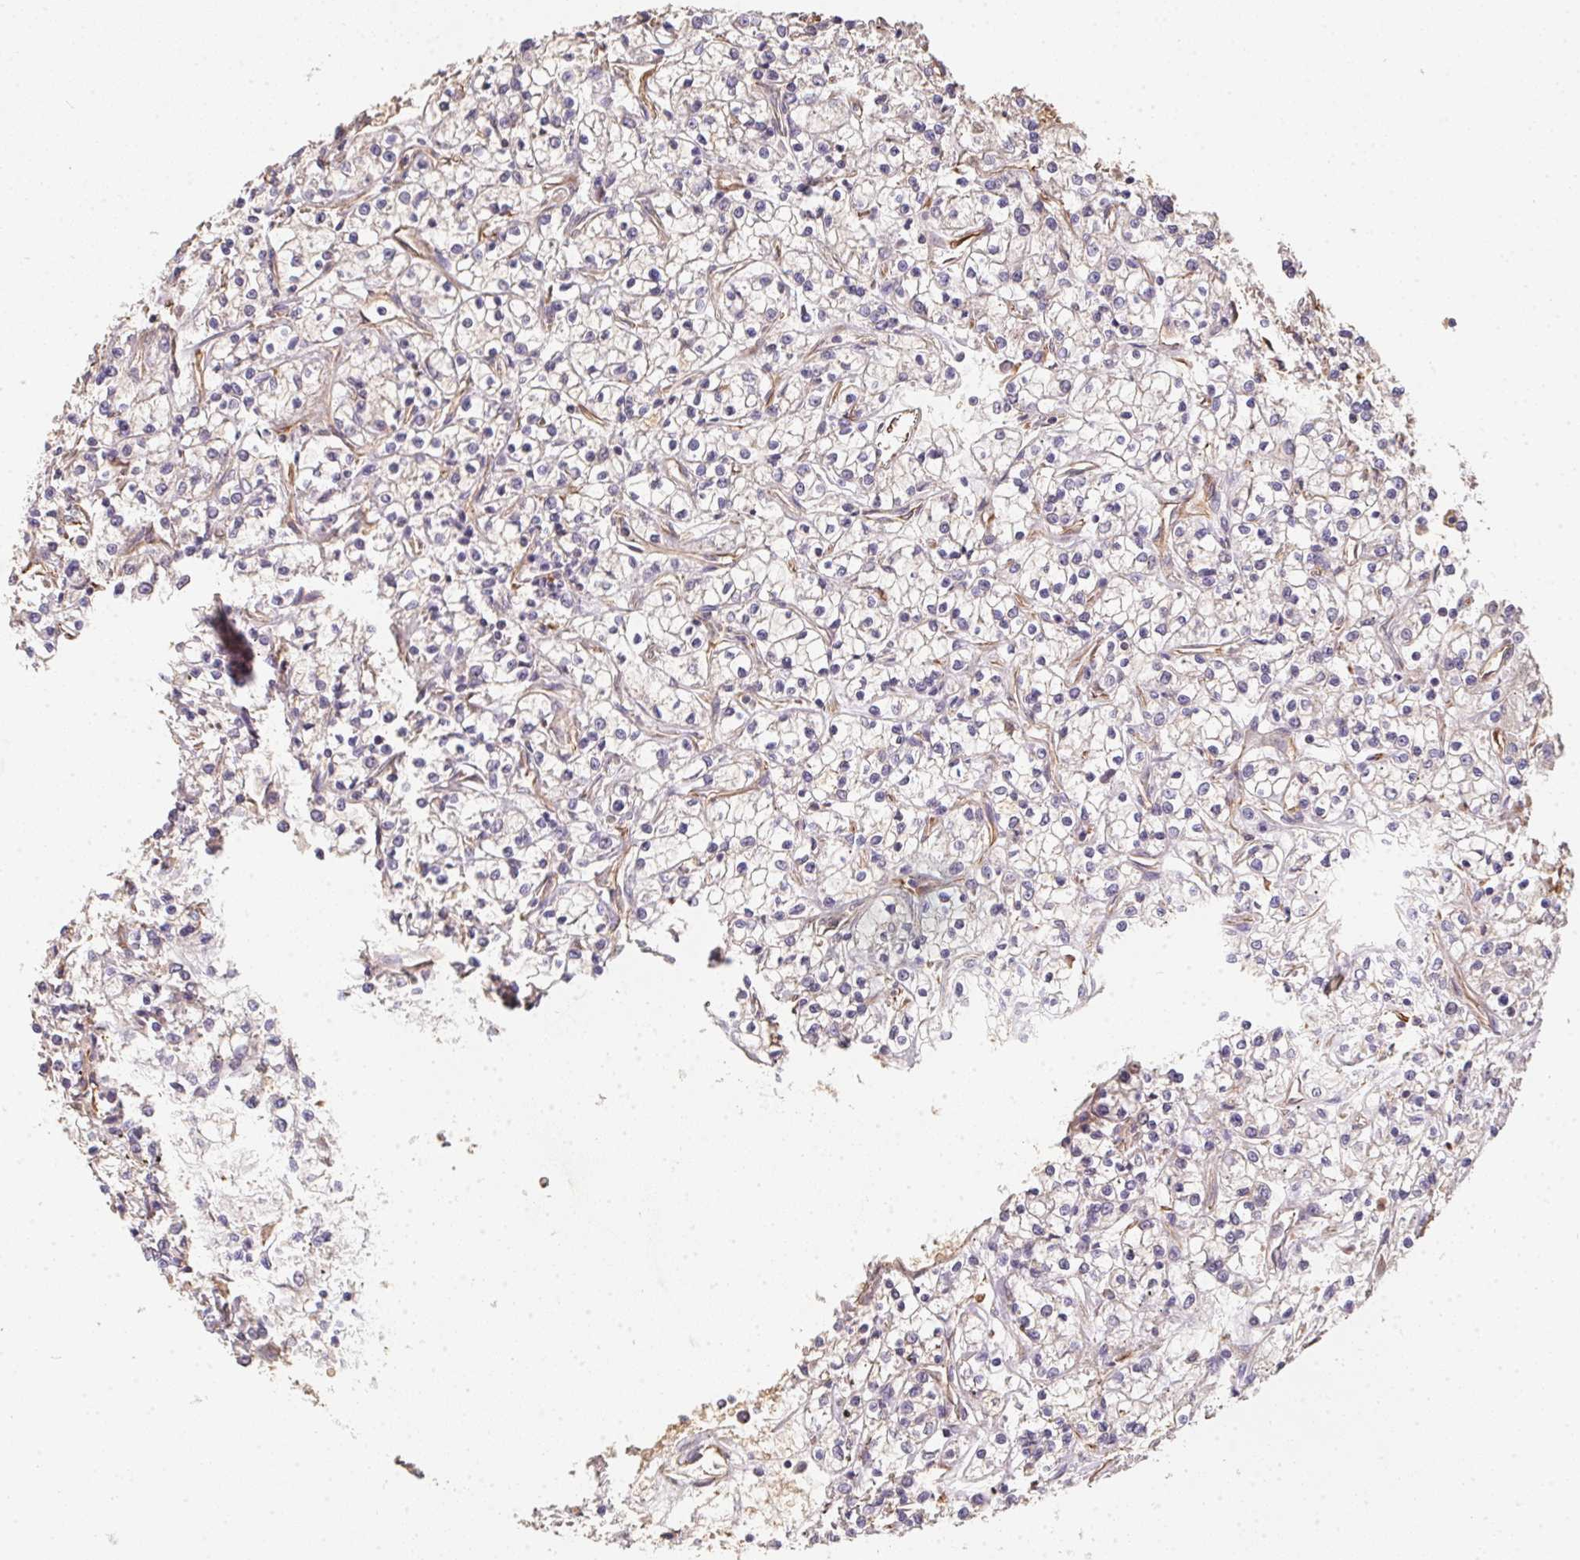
{"staining": {"intensity": "negative", "quantity": "none", "location": "none"}, "tissue": "renal cancer", "cell_type": "Tumor cells", "image_type": "cancer", "snomed": [{"axis": "morphology", "description": "Adenocarcinoma, NOS"}, {"axis": "topography", "description": "Kidney"}], "caption": "Histopathology image shows no significant protein positivity in tumor cells of renal cancer (adenocarcinoma). (IHC, brightfield microscopy, high magnification).", "gene": "TBKBP1", "patient": {"sex": "female", "age": 59}}